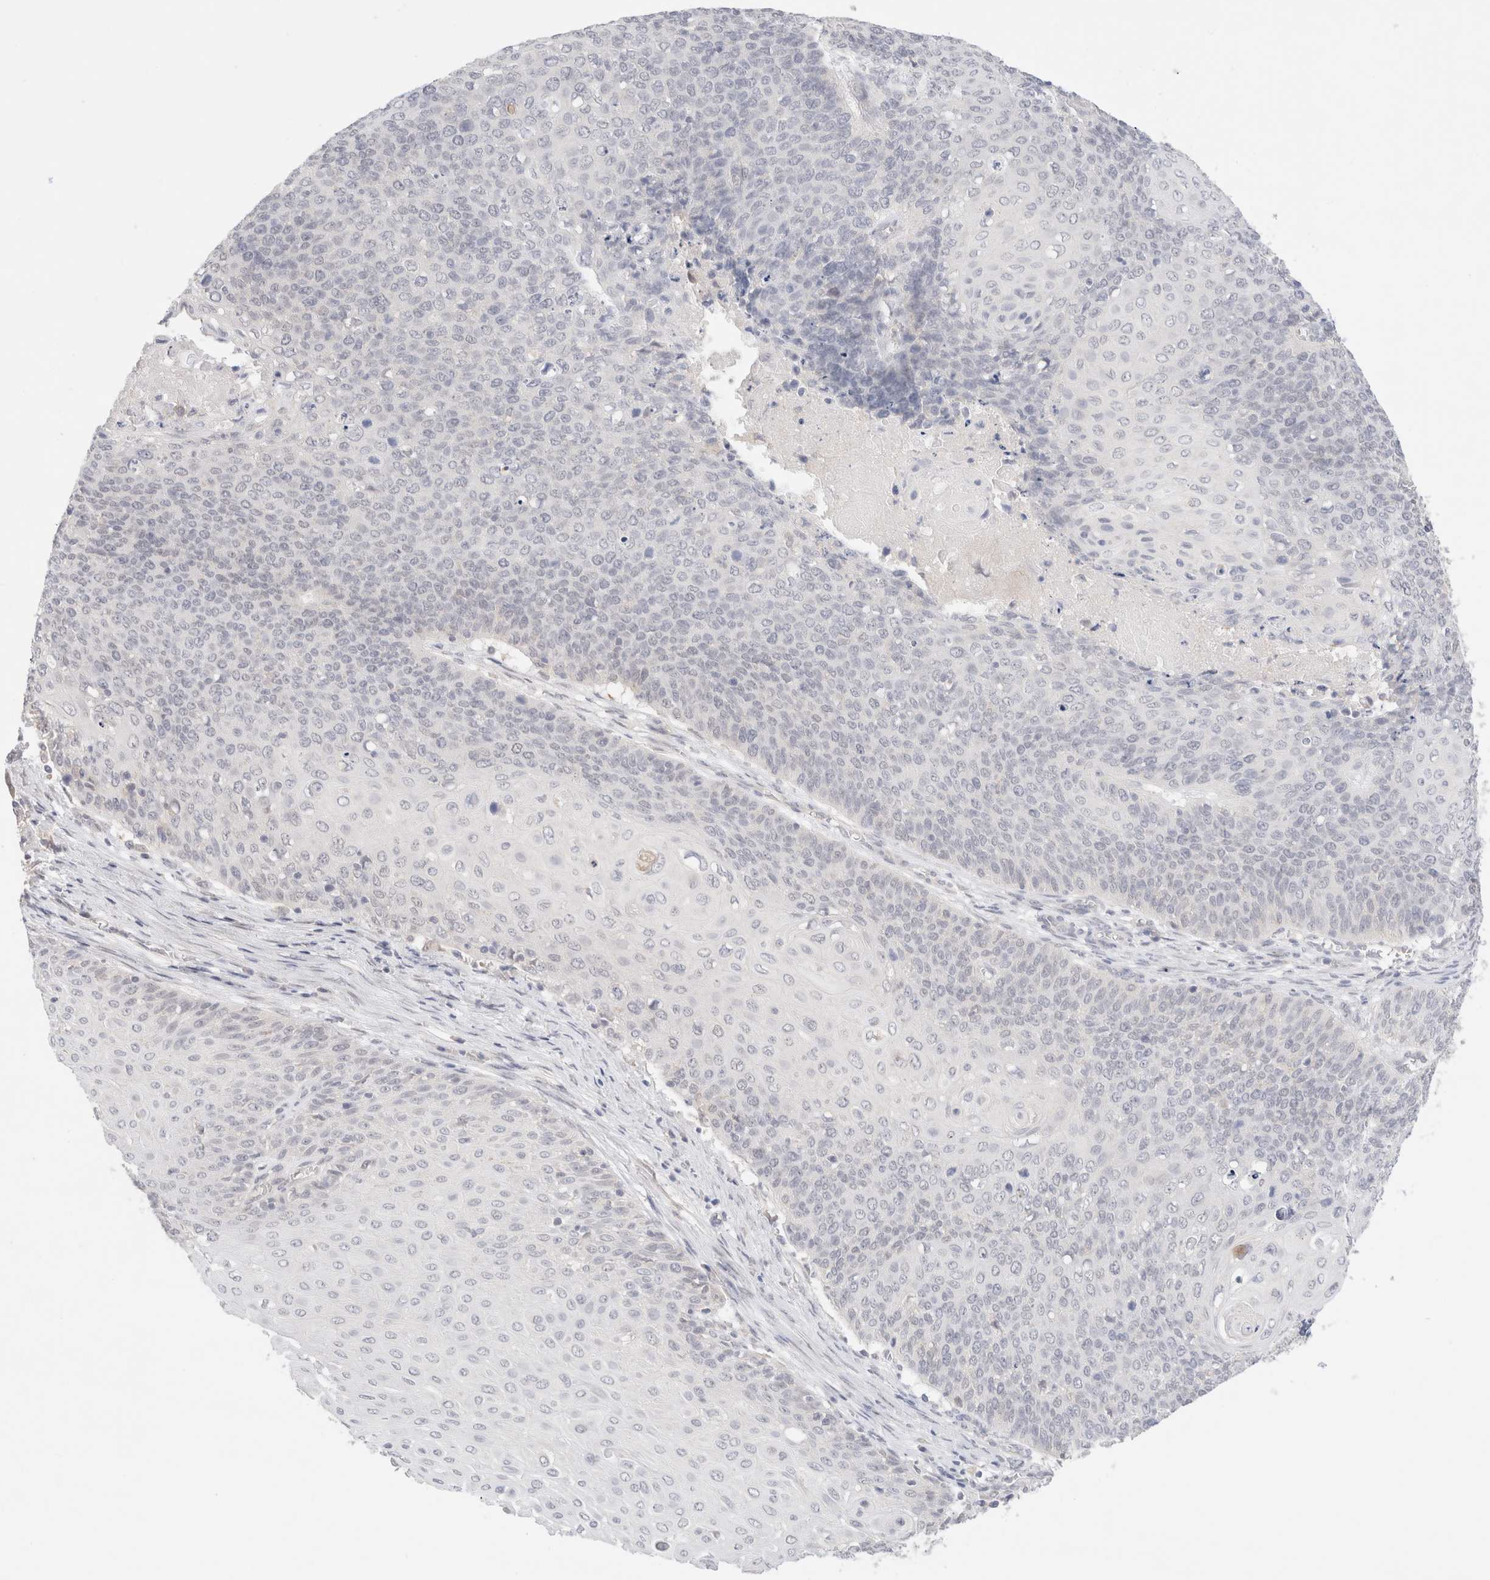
{"staining": {"intensity": "negative", "quantity": "none", "location": "none"}, "tissue": "cervical cancer", "cell_type": "Tumor cells", "image_type": "cancer", "snomed": [{"axis": "morphology", "description": "Squamous cell carcinoma, NOS"}, {"axis": "topography", "description": "Cervix"}], "caption": "Micrograph shows no significant protein positivity in tumor cells of cervical cancer (squamous cell carcinoma).", "gene": "SPATA20", "patient": {"sex": "female", "age": 39}}